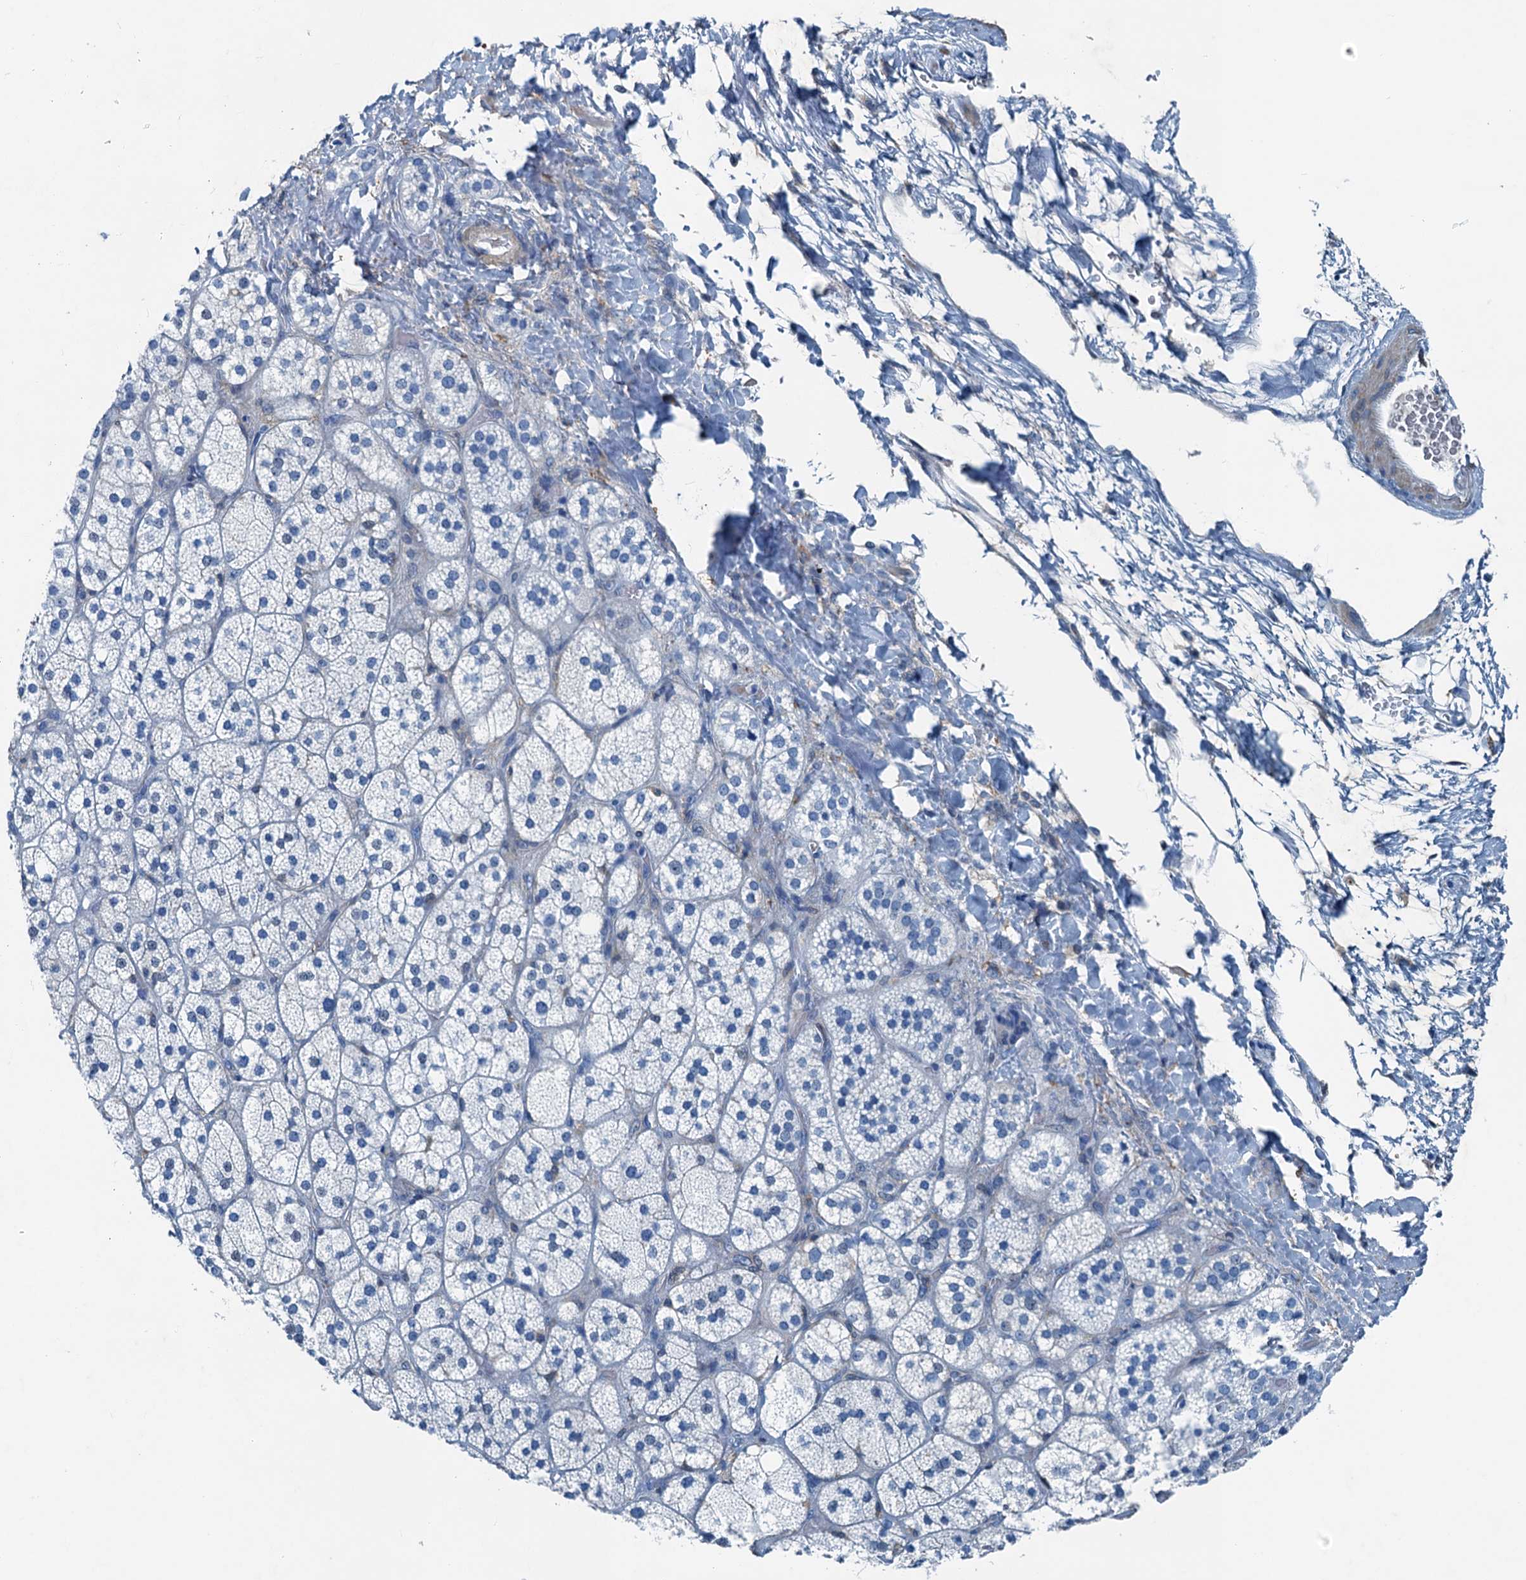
{"staining": {"intensity": "negative", "quantity": "none", "location": "none"}, "tissue": "adrenal gland", "cell_type": "Glandular cells", "image_type": "normal", "snomed": [{"axis": "morphology", "description": "Normal tissue, NOS"}, {"axis": "topography", "description": "Adrenal gland"}], "caption": "This is a image of IHC staining of benign adrenal gland, which shows no staining in glandular cells. (Brightfield microscopy of DAB IHC at high magnification).", "gene": "RAB3IL1", "patient": {"sex": "male", "age": 61}}